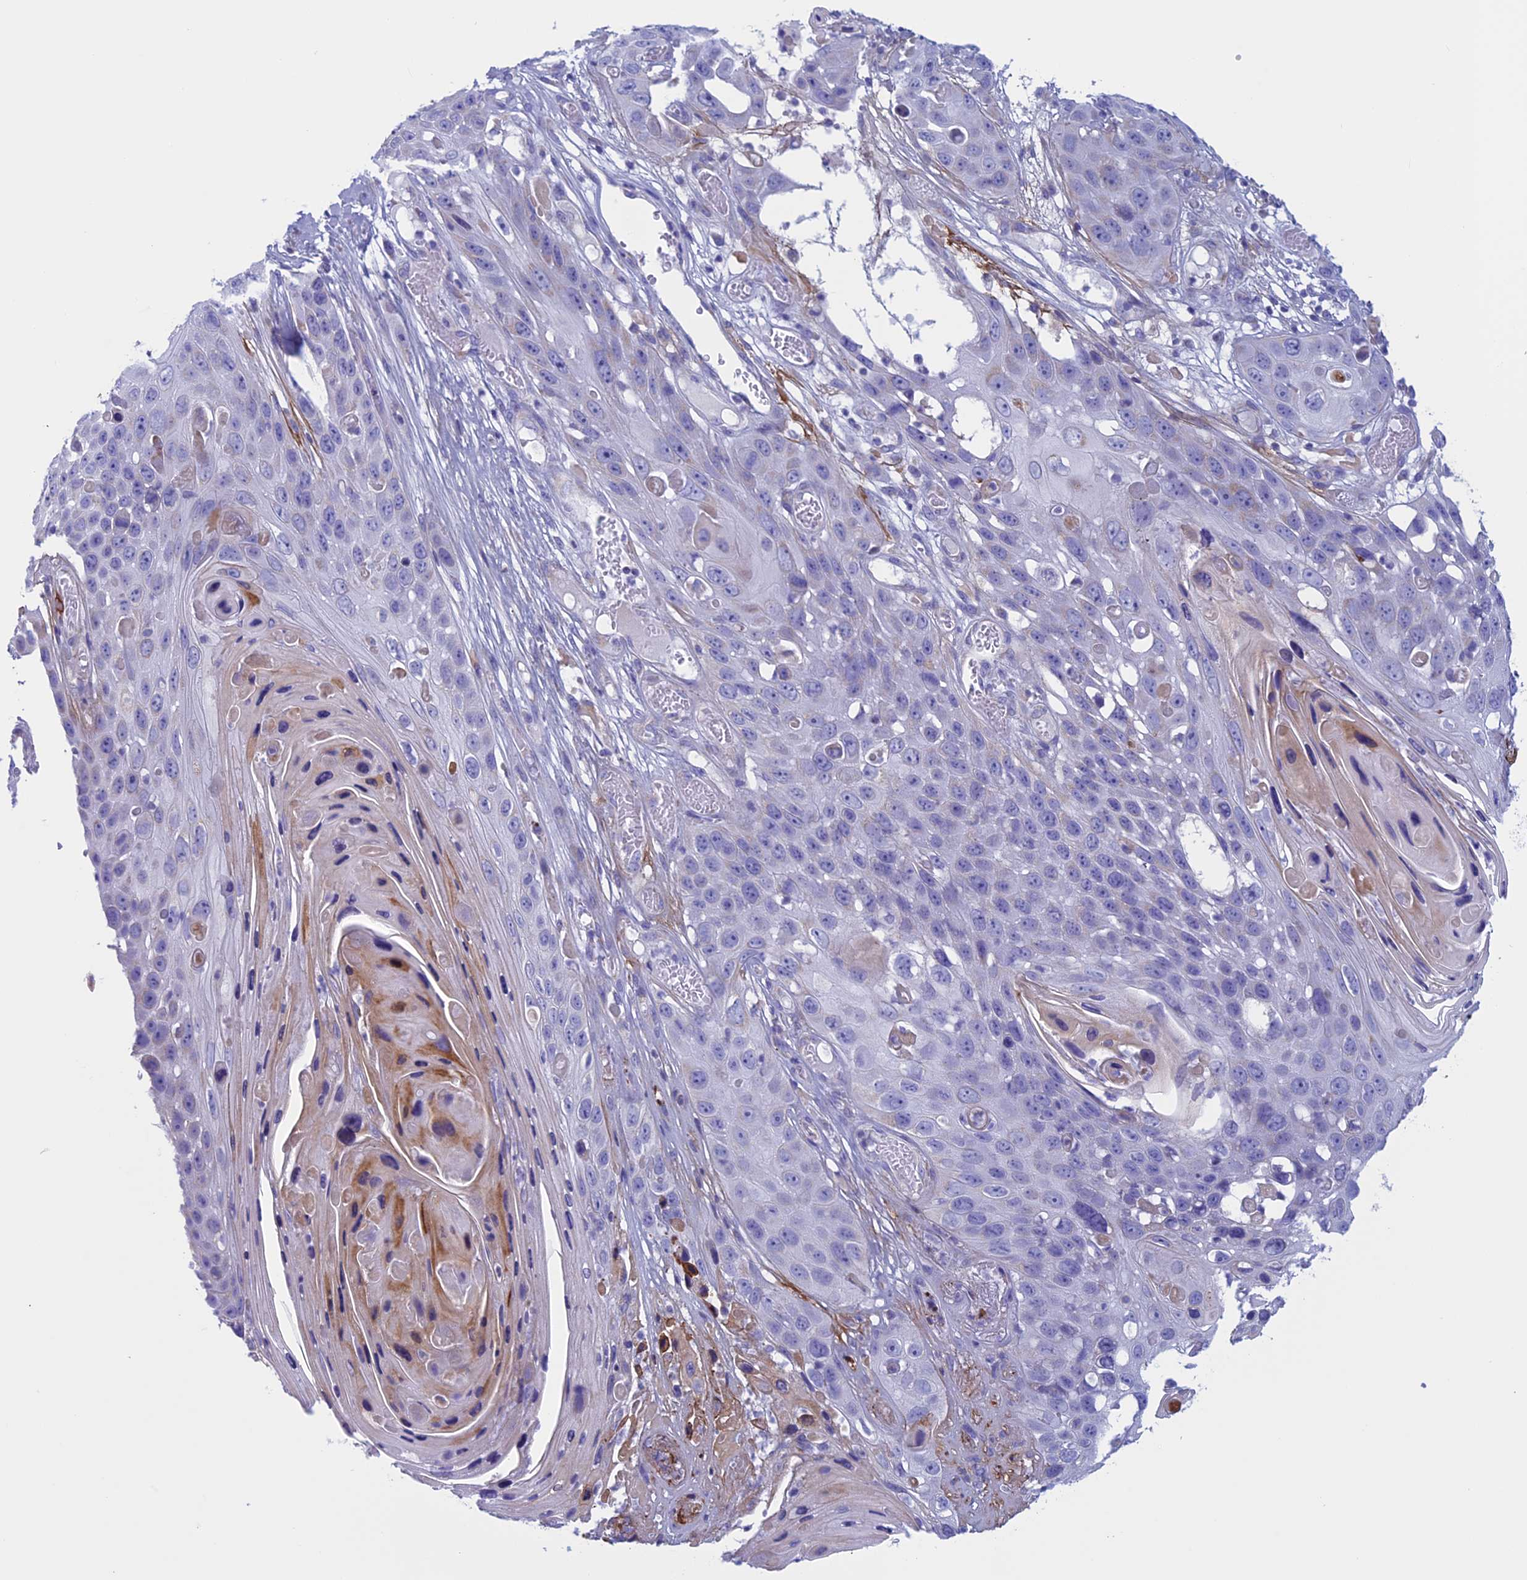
{"staining": {"intensity": "negative", "quantity": "none", "location": "none"}, "tissue": "skin cancer", "cell_type": "Tumor cells", "image_type": "cancer", "snomed": [{"axis": "morphology", "description": "Squamous cell carcinoma, NOS"}, {"axis": "topography", "description": "Skin"}], "caption": "DAB immunohistochemical staining of skin cancer exhibits no significant positivity in tumor cells. (DAB IHC, high magnification).", "gene": "NDUFB9", "patient": {"sex": "male", "age": 55}}